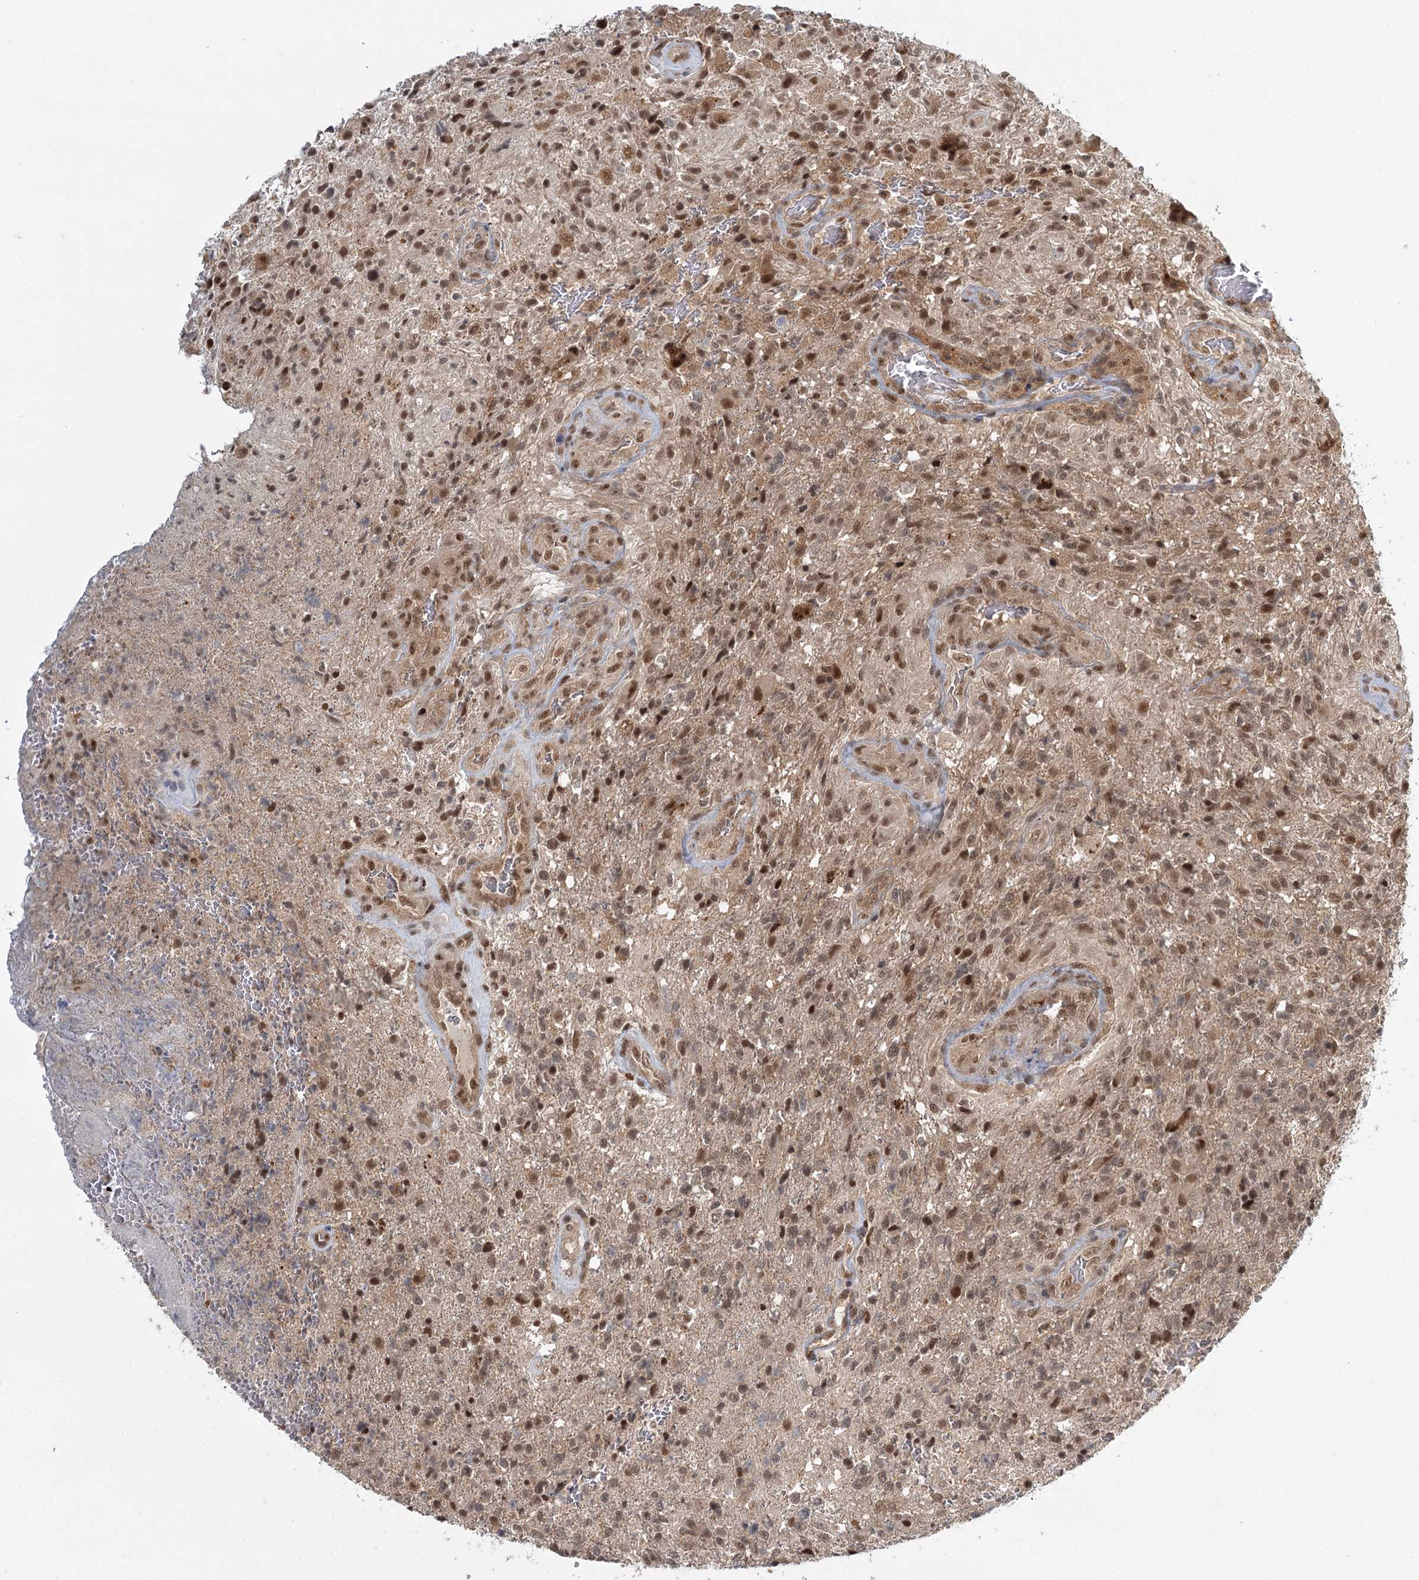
{"staining": {"intensity": "moderate", "quantity": ">75%", "location": "nuclear"}, "tissue": "glioma", "cell_type": "Tumor cells", "image_type": "cancer", "snomed": [{"axis": "morphology", "description": "Glioma, malignant, High grade"}, {"axis": "topography", "description": "Brain"}], "caption": "Approximately >75% of tumor cells in human malignant glioma (high-grade) display moderate nuclear protein positivity as visualized by brown immunohistochemical staining.", "gene": "N6AMT1", "patient": {"sex": "male", "age": 56}}